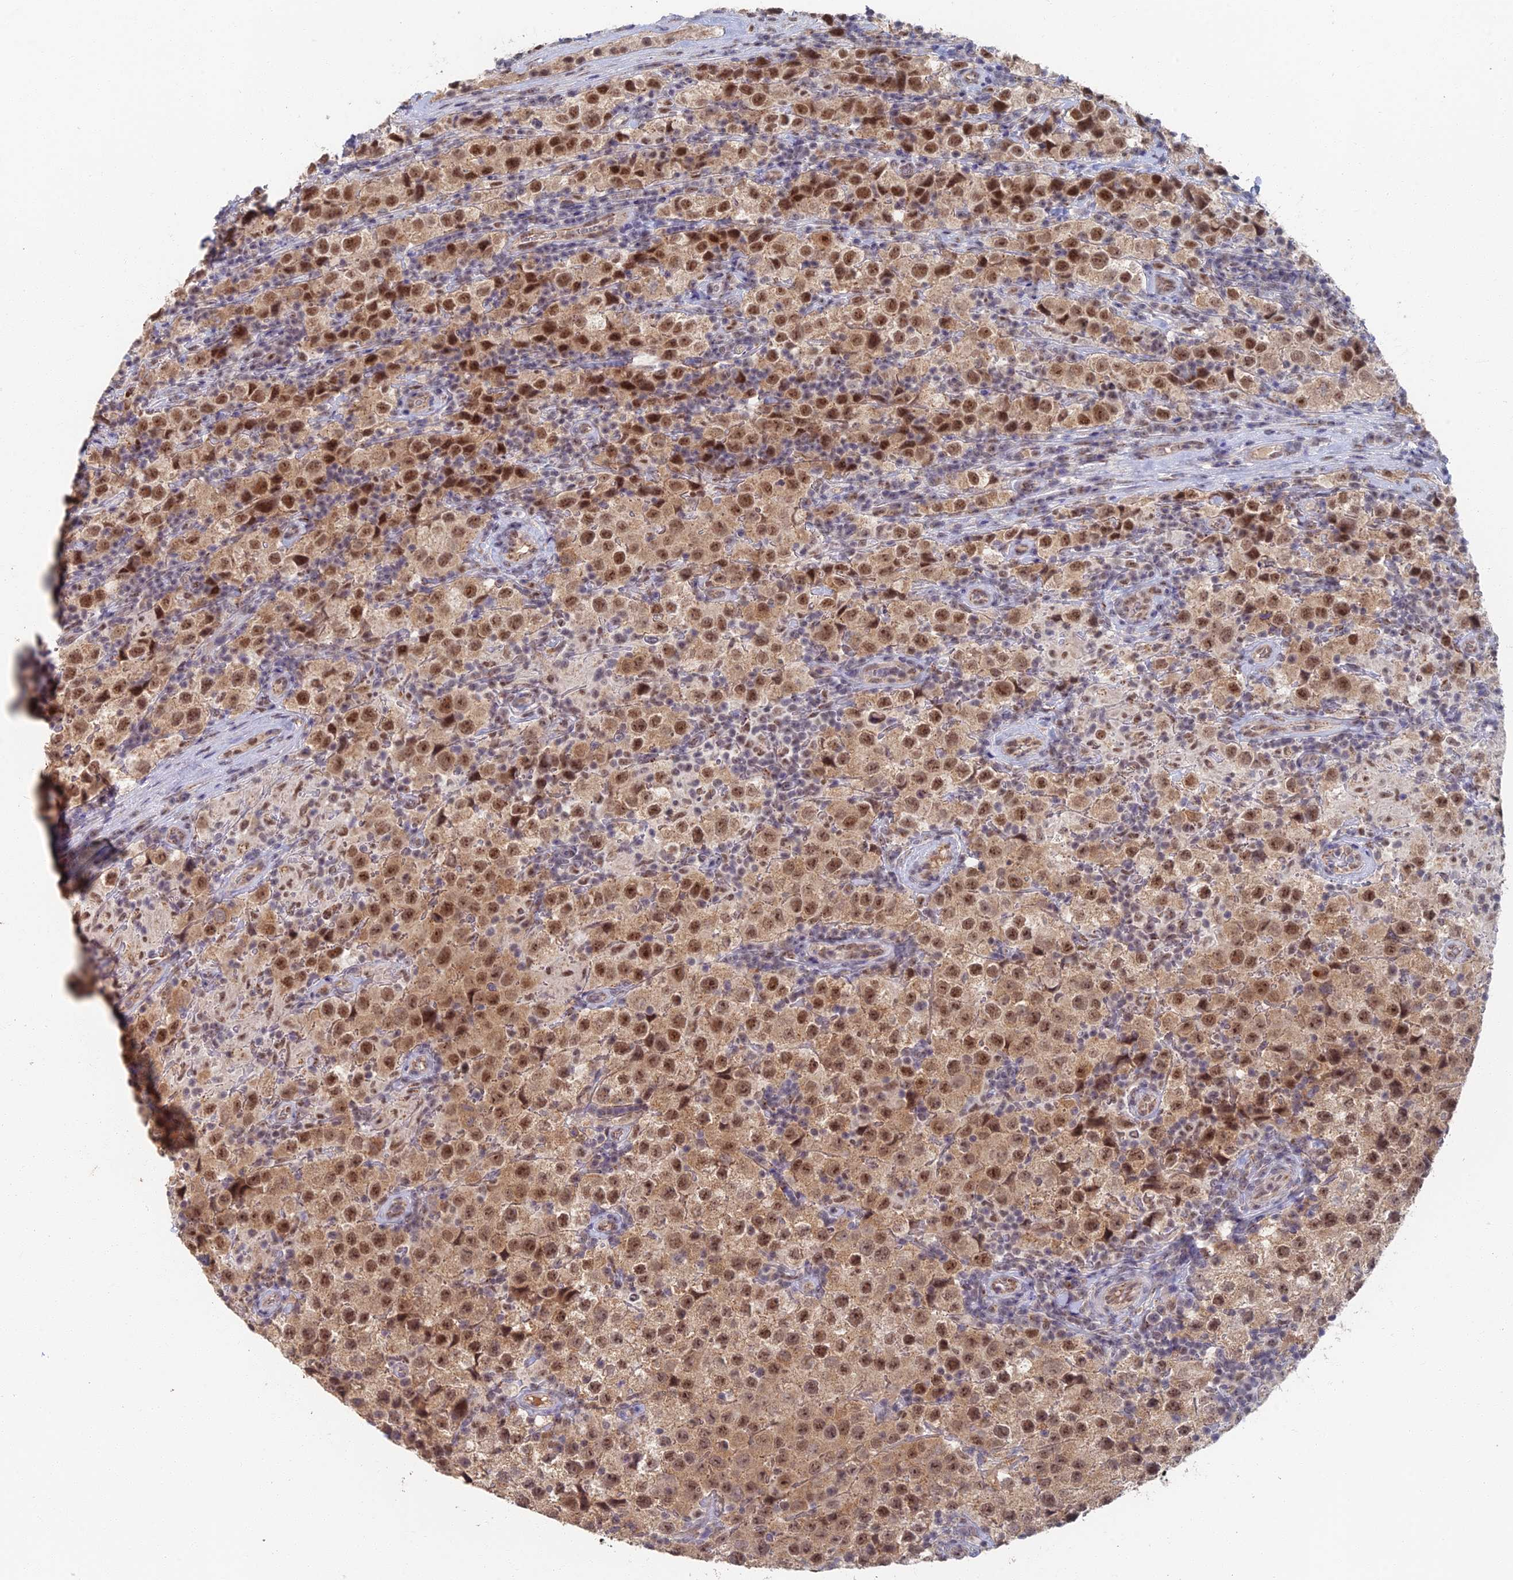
{"staining": {"intensity": "moderate", "quantity": ">75%", "location": "nuclear"}, "tissue": "testis cancer", "cell_type": "Tumor cells", "image_type": "cancer", "snomed": [{"axis": "morphology", "description": "Seminoma, NOS"}, {"axis": "morphology", "description": "Carcinoma, Embryonal, NOS"}, {"axis": "topography", "description": "Testis"}], "caption": "Seminoma (testis) was stained to show a protein in brown. There is medium levels of moderate nuclear positivity in approximately >75% of tumor cells.", "gene": "GPATCH1", "patient": {"sex": "male", "age": 41}}